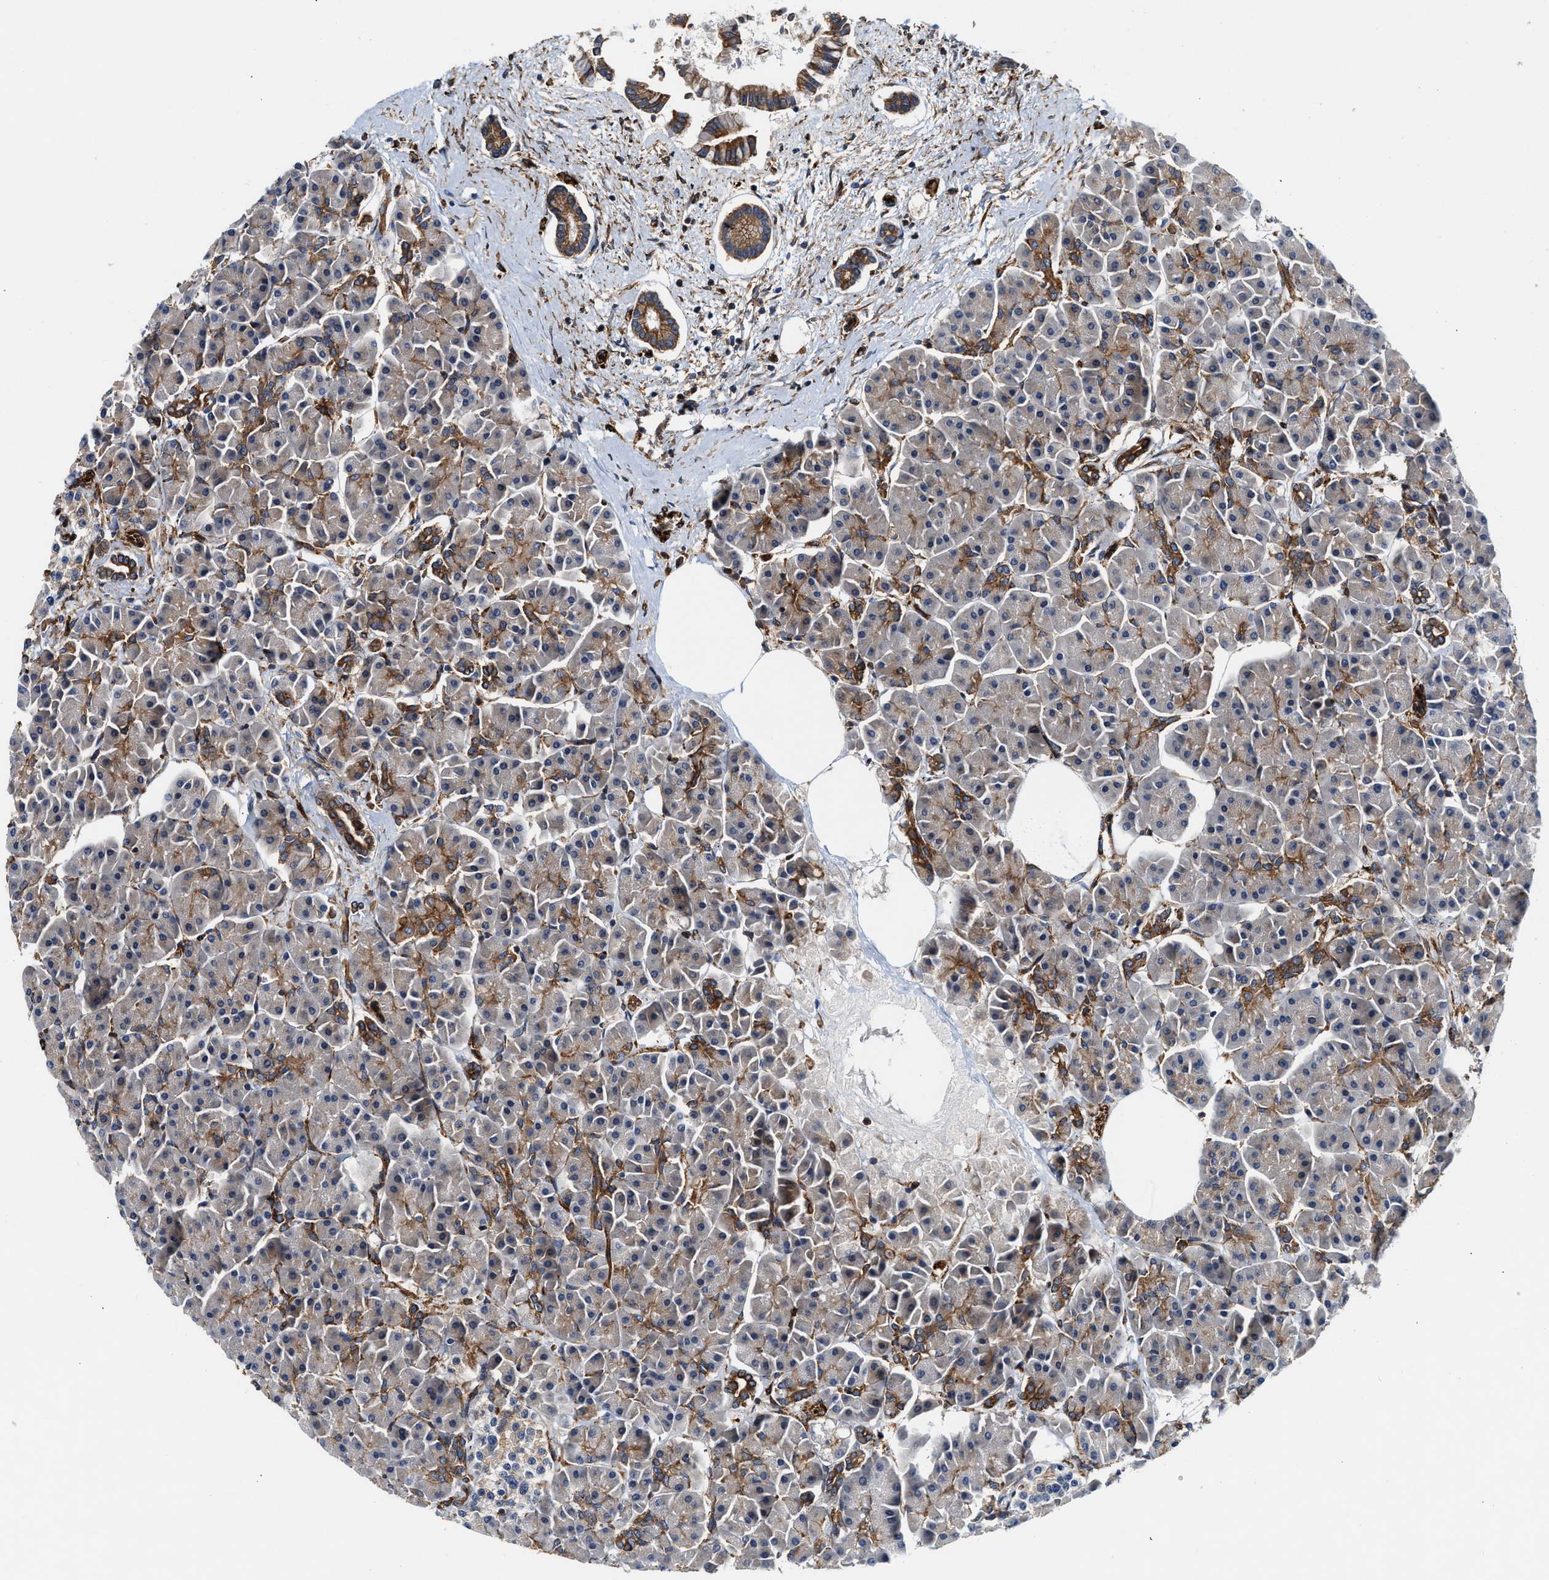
{"staining": {"intensity": "moderate", "quantity": ">75%", "location": "cytoplasmic/membranous"}, "tissue": "pancreas", "cell_type": "Exocrine glandular cells", "image_type": "normal", "snomed": [{"axis": "morphology", "description": "Normal tissue, NOS"}, {"axis": "topography", "description": "Pancreas"}], "caption": "This is a photomicrograph of immunohistochemistry staining of unremarkable pancreas, which shows moderate staining in the cytoplasmic/membranous of exocrine glandular cells.", "gene": "HIP1", "patient": {"sex": "female", "age": 70}}